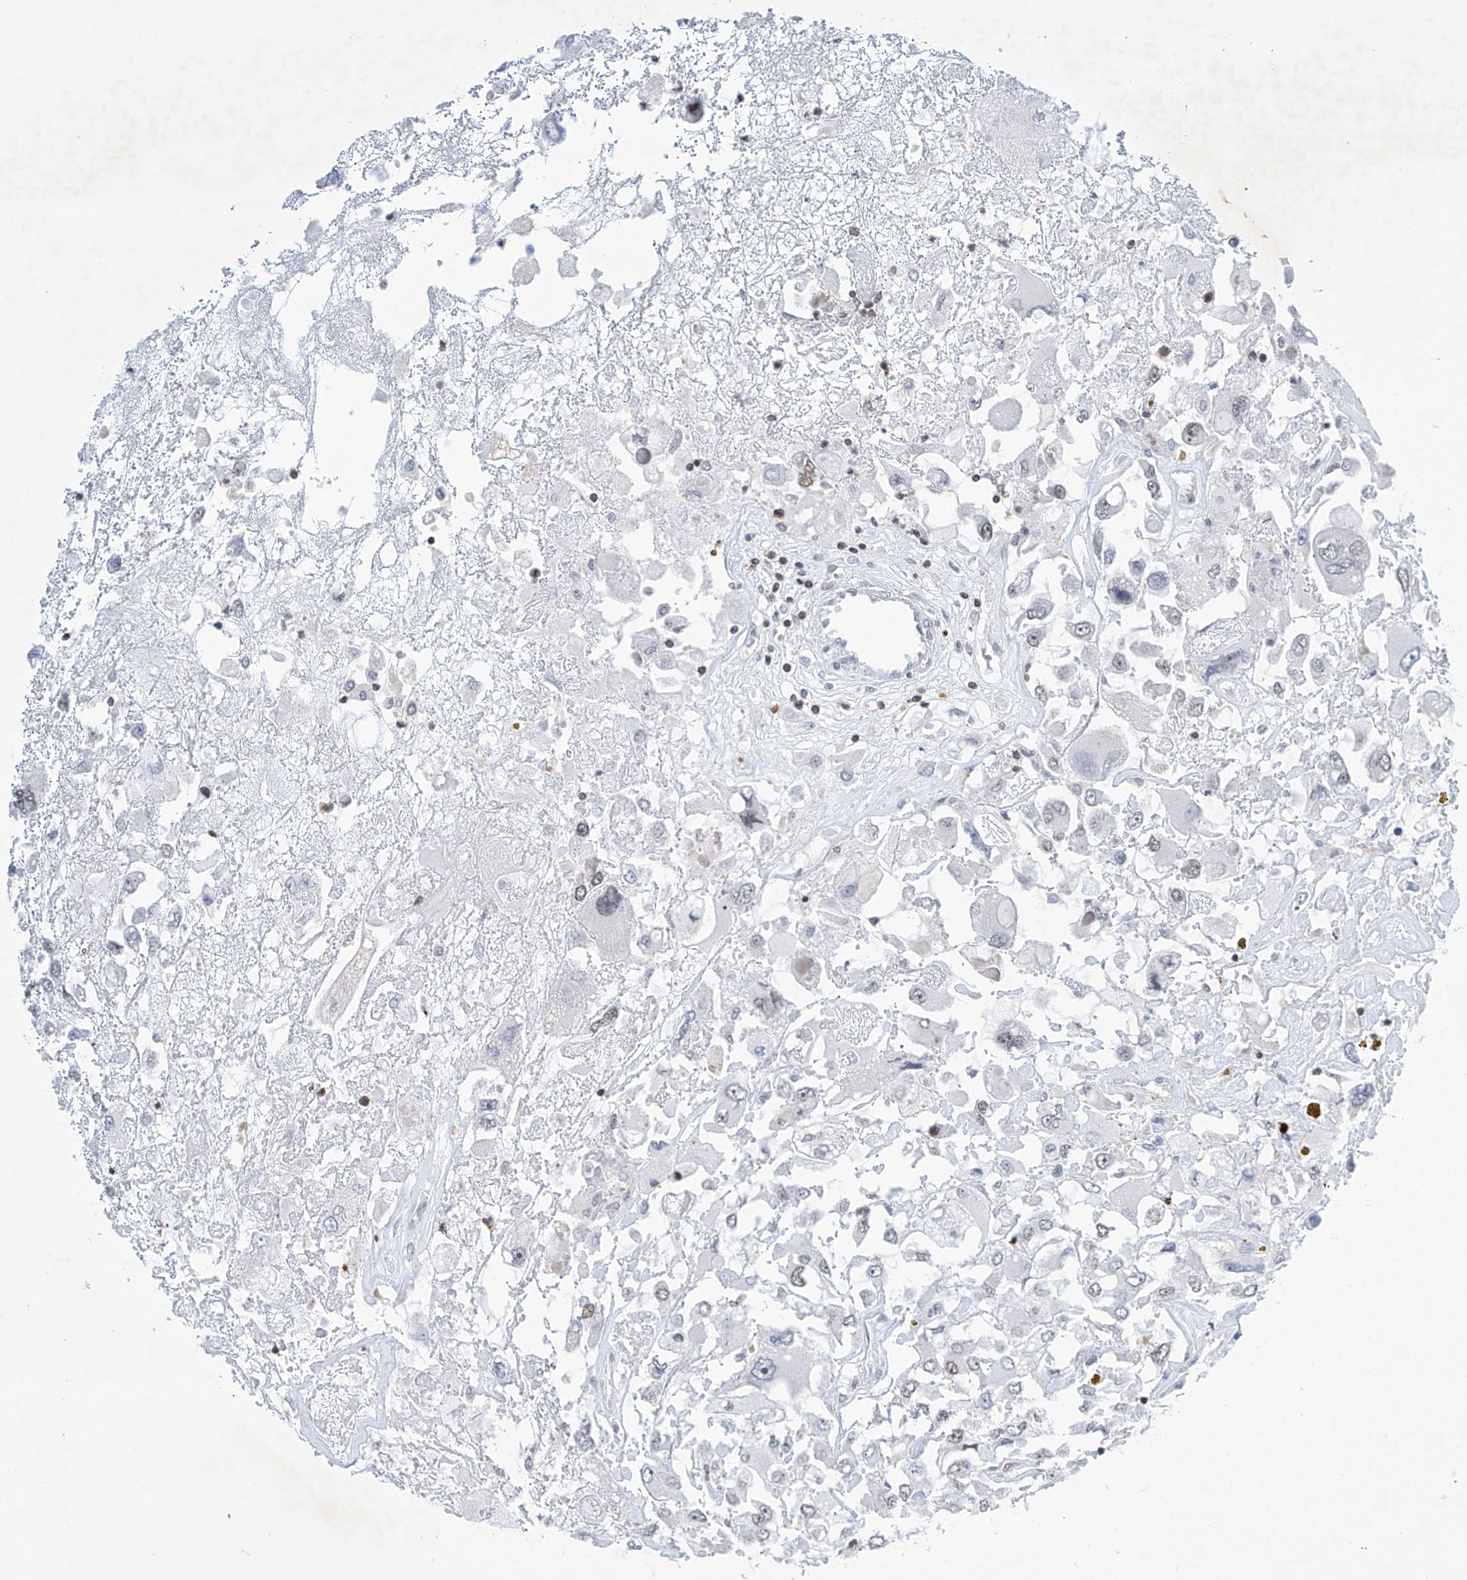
{"staining": {"intensity": "weak", "quantity": "<25%", "location": "nuclear"}, "tissue": "renal cancer", "cell_type": "Tumor cells", "image_type": "cancer", "snomed": [{"axis": "morphology", "description": "Adenocarcinoma, NOS"}, {"axis": "topography", "description": "Kidney"}], "caption": "The immunohistochemistry (IHC) micrograph has no significant positivity in tumor cells of renal adenocarcinoma tissue.", "gene": "MSL3", "patient": {"sex": "female", "age": 52}}